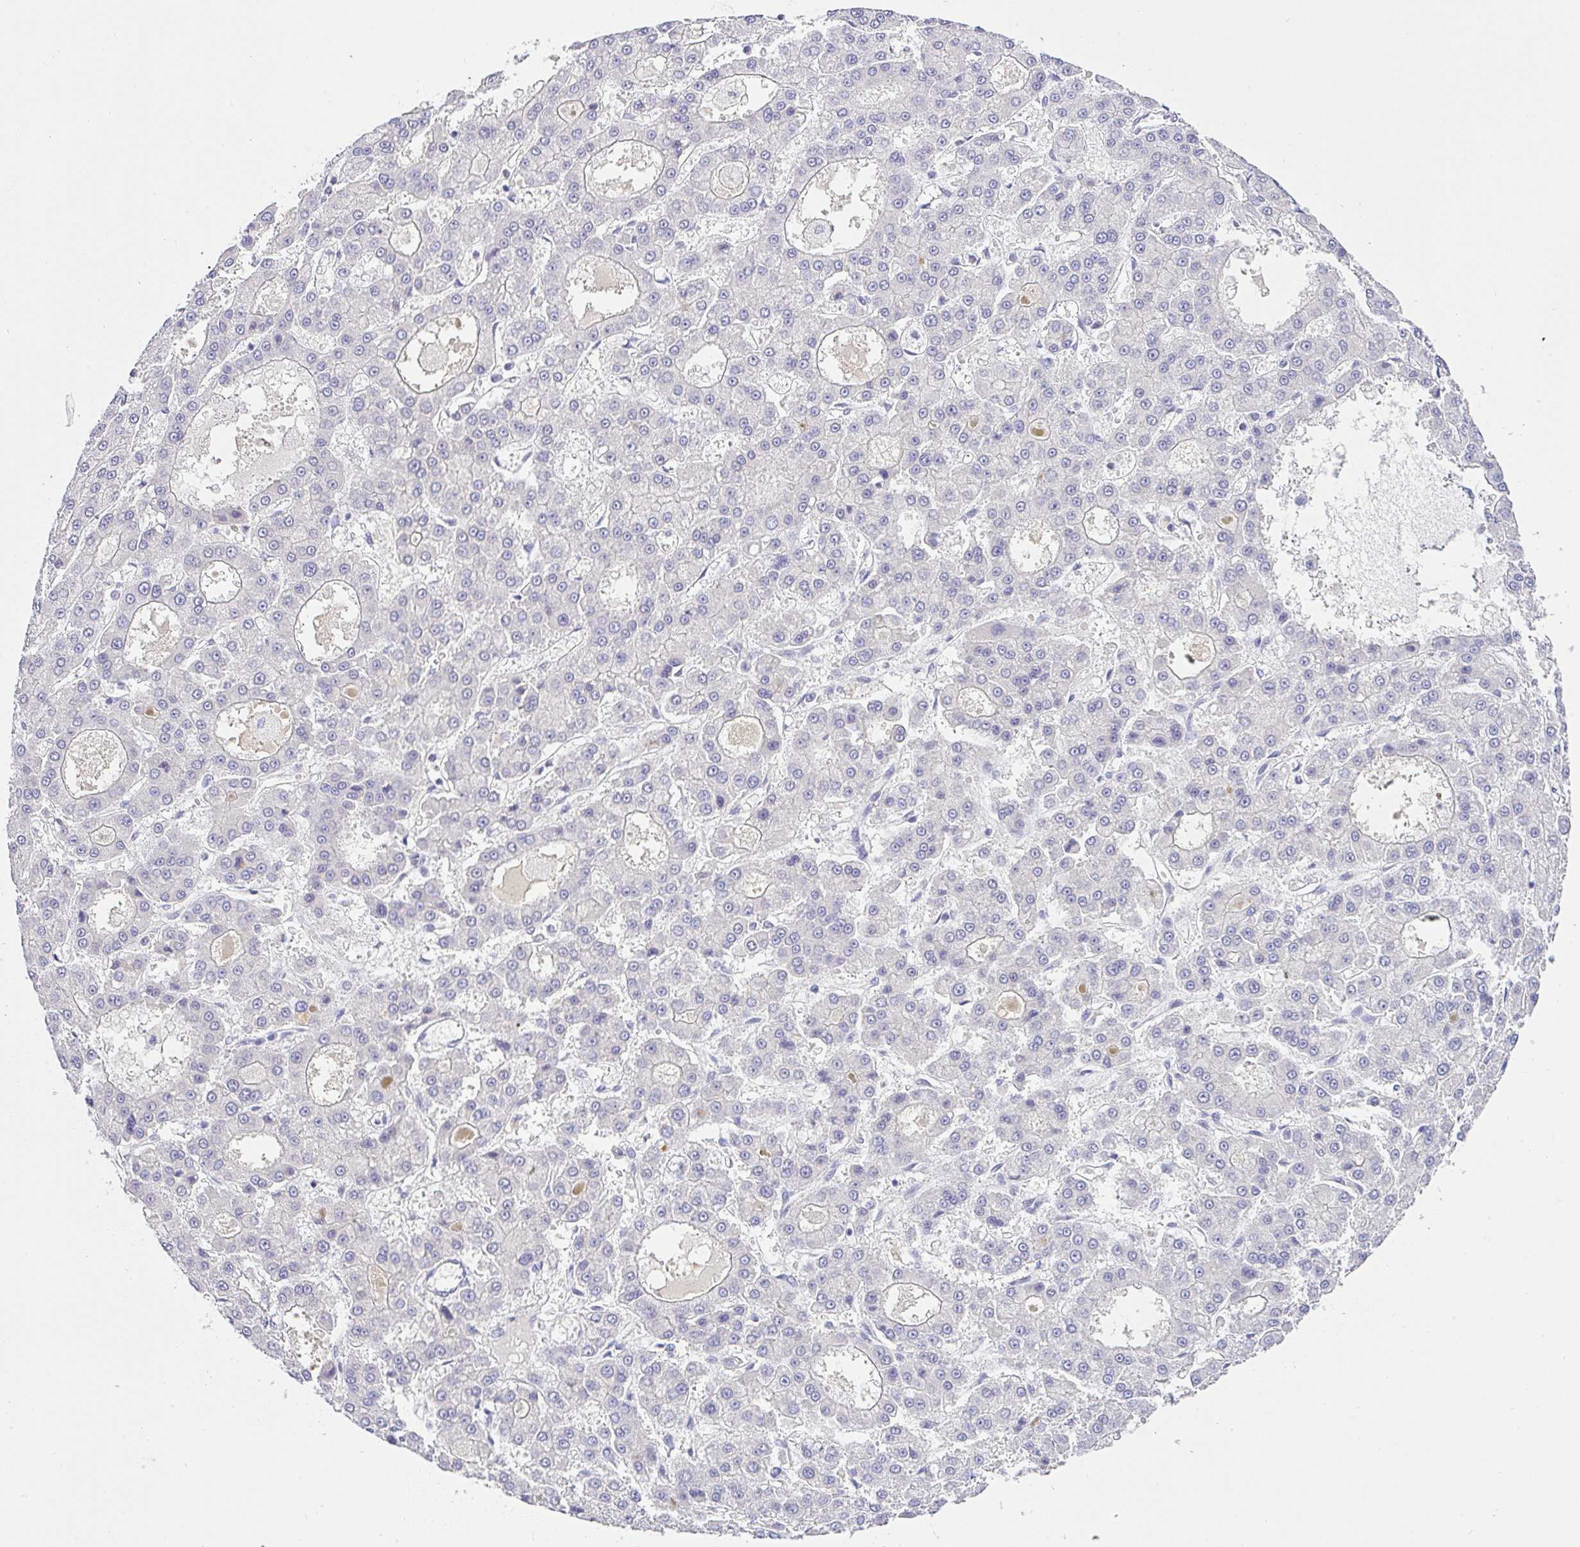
{"staining": {"intensity": "negative", "quantity": "none", "location": "none"}, "tissue": "liver cancer", "cell_type": "Tumor cells", "image_type": "cancer", "snomed": [{"axis": "morphology", "description": "Carcinoma, Hepatocellular, NOS"}, {"axis": "topography", "description": "Liver"}], "caption": "Hepatocellular carcinoma (liver) was stained to show a protein in brown. There is no significant staining in tumor cells.", "gene": "SERPINE3", "patient": {"sex": "male", "age": 70}}